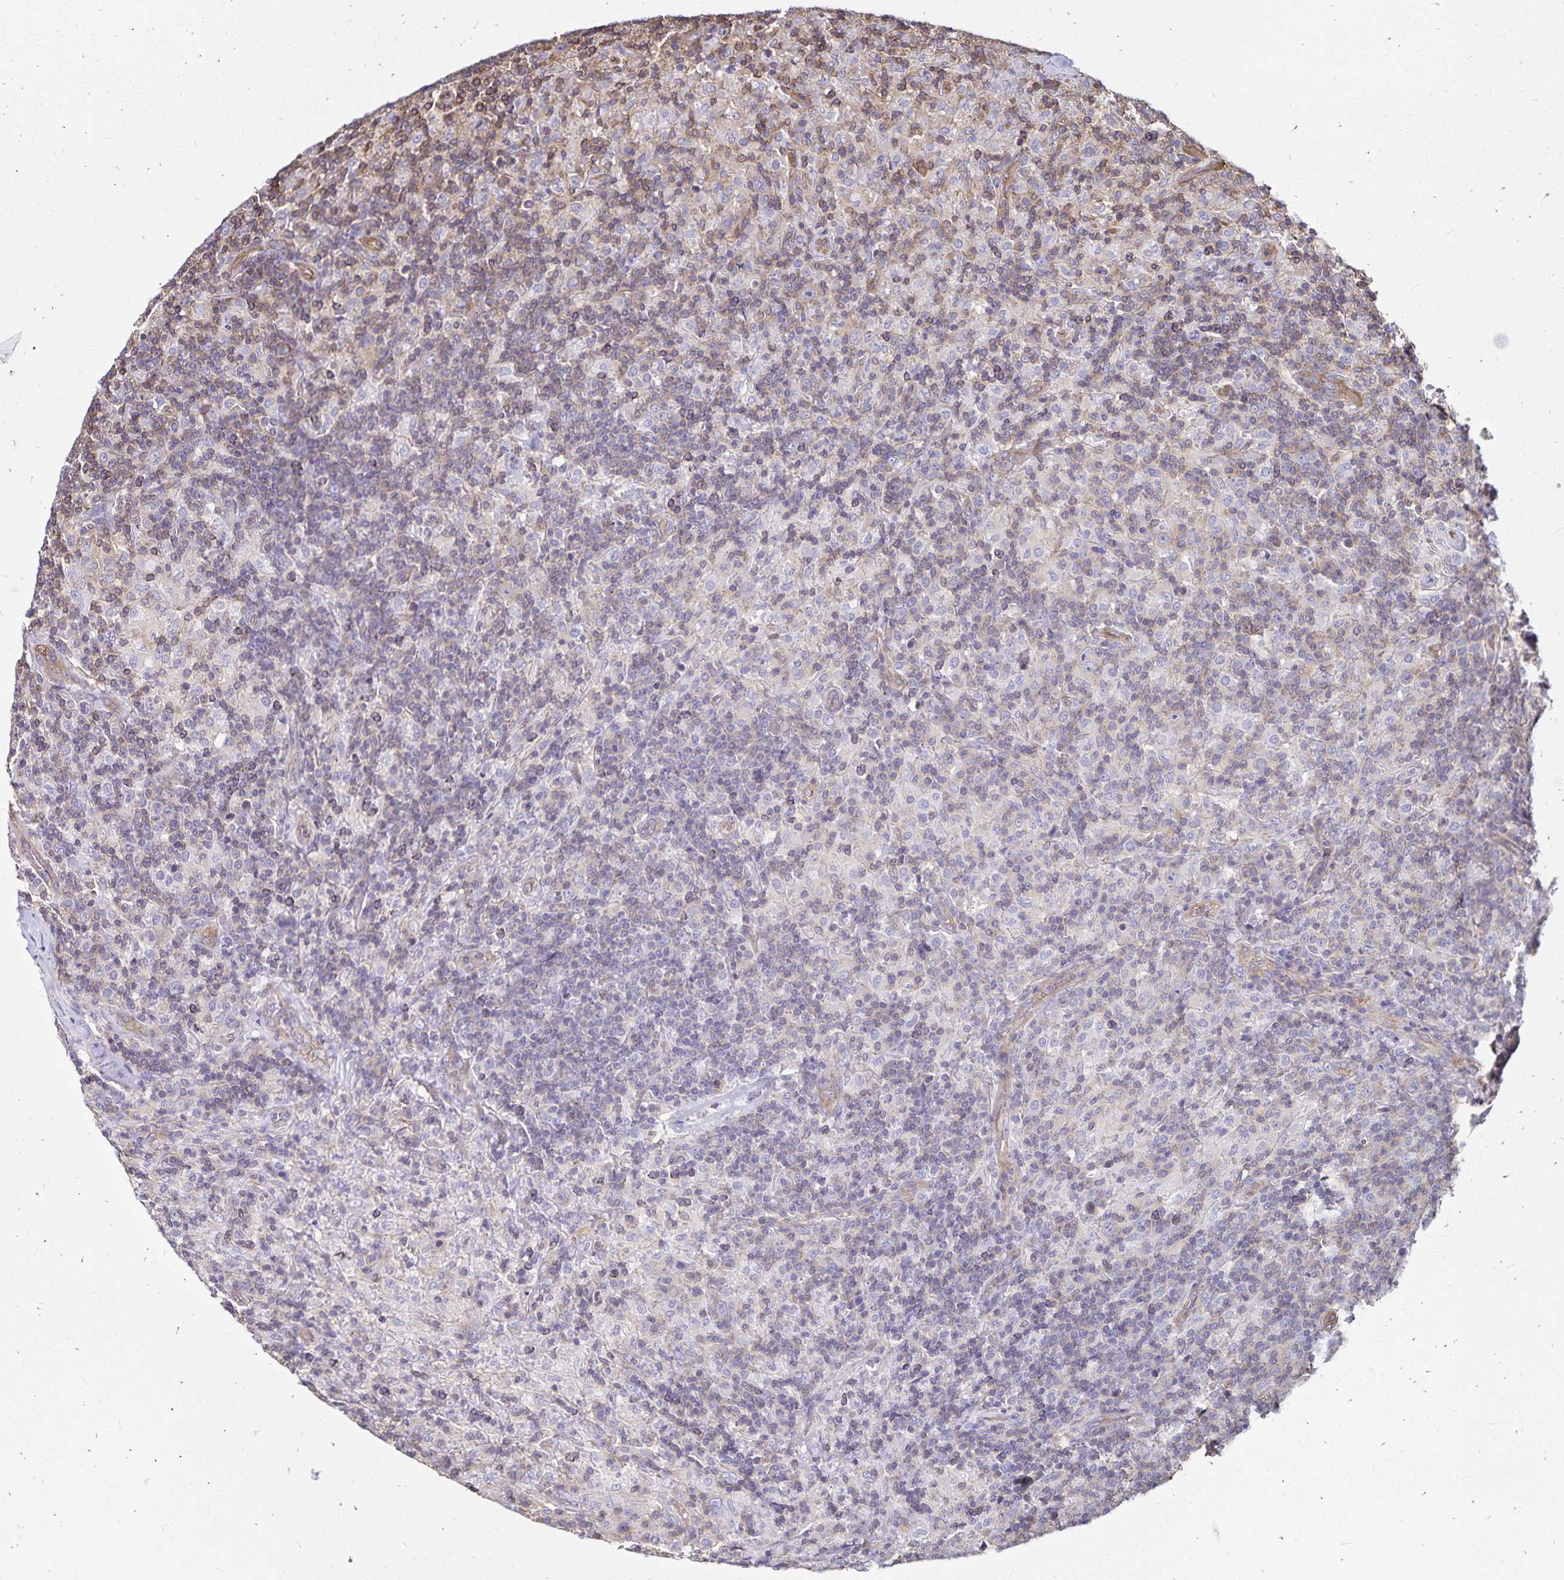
{"staining": {"intensity": "weak", "quantity": "<25%", "location": "cytoplasmic/membranous"}, "tissue": "lymphoma", "cell_type": "Tumor cells", "image_type": "cancer", "snomed": [{"axis": "morphology", "description": "Hodgkin's disease, NOS"}, {"axis": "topography", "description": "Lymph node"}], "caption": "Immunohistochemistry (IHC) photomicrograph of neoplastic tissue: human Hodgkin's disease stained with DAB demonstrates no significant protein positivity in tumor cells. Brightfield microscopy of immunohistochemistry (IHC) stained with DAB (brown) and hematoxylin (blue), captured at high magnification.", "gene": "RPRML", "patient": {"sex": "male", "age": 70}}